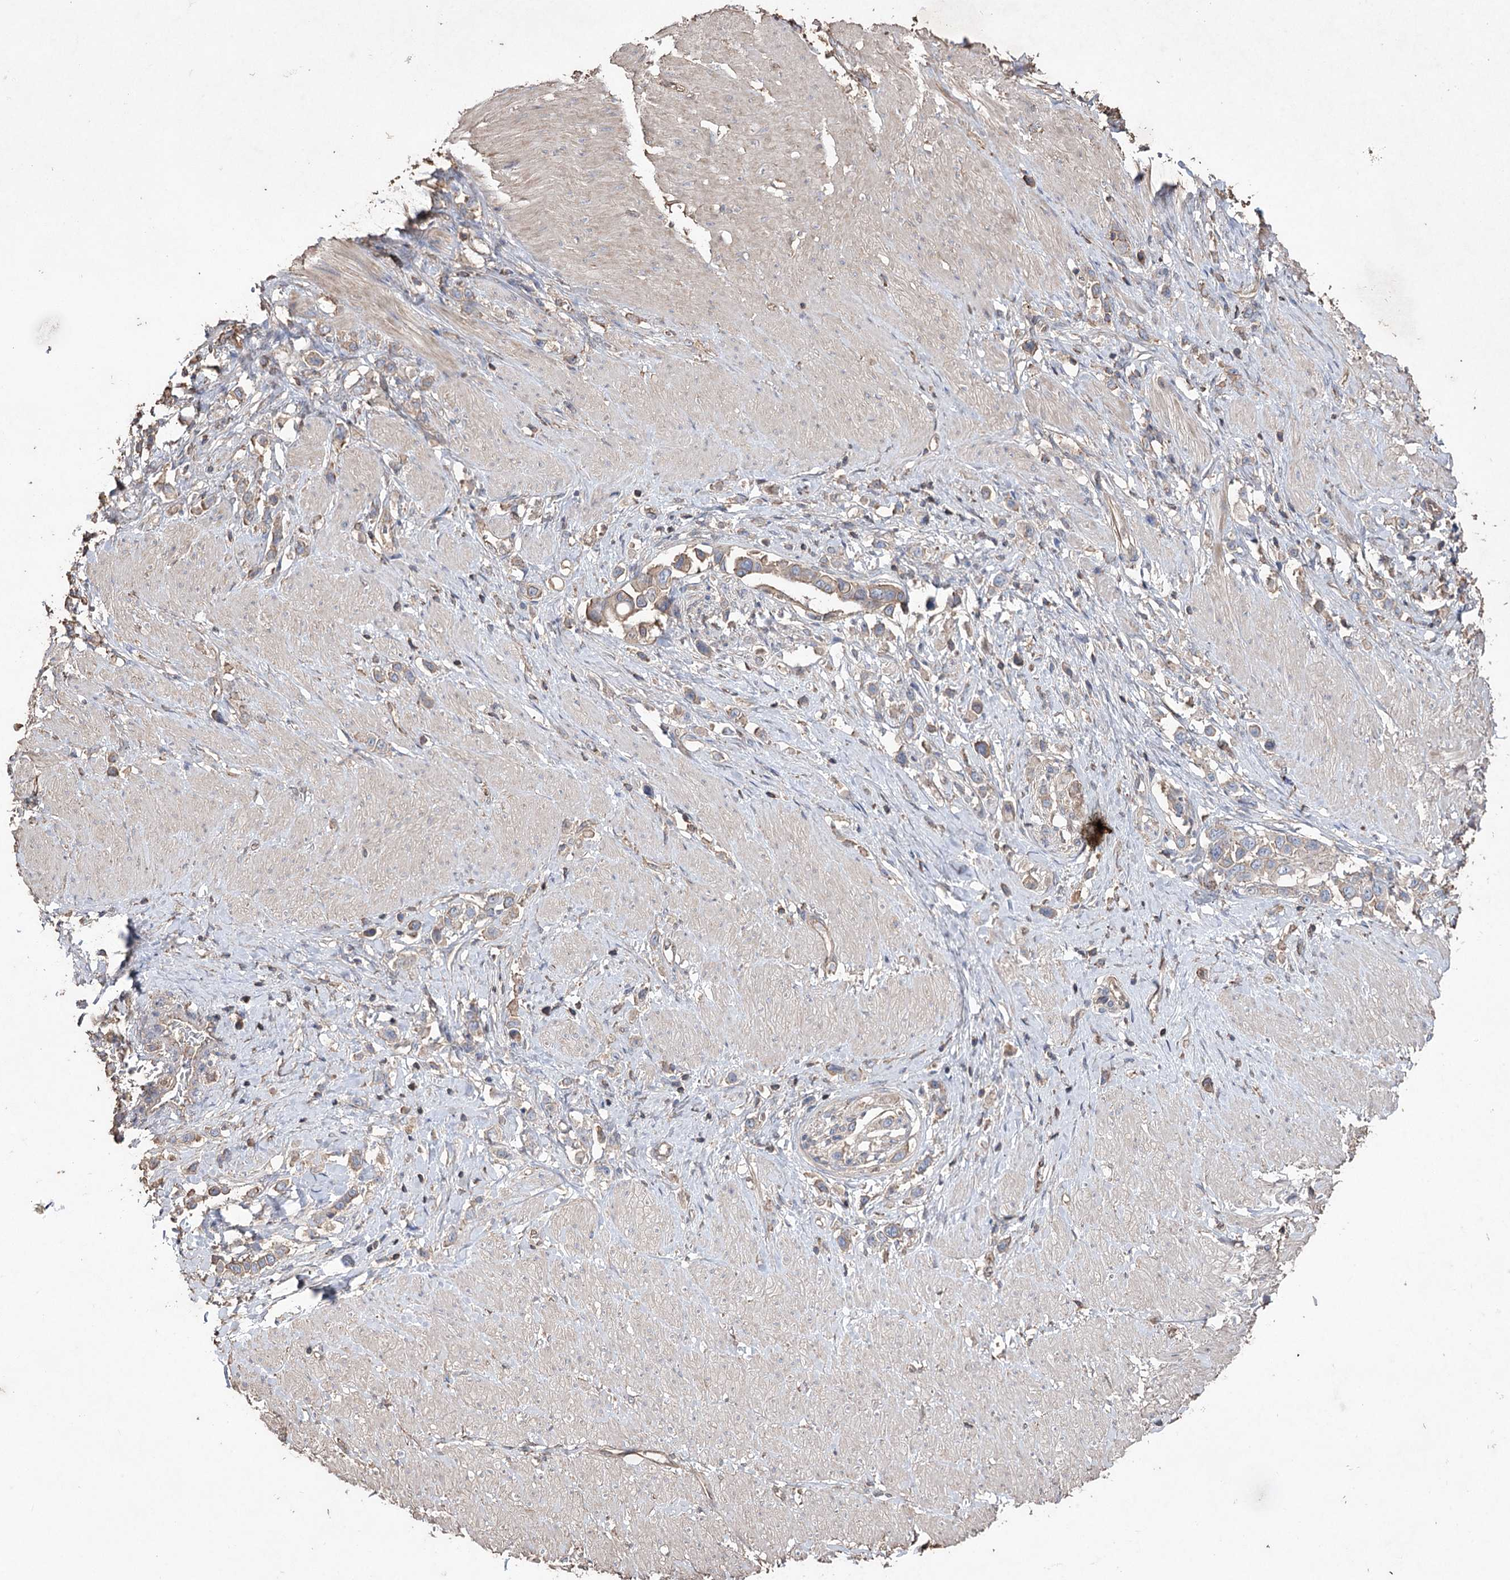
{"staining": {"intensity": "weak", "quantity": "25%-75%", "location": "cytoplasmic/membranous"}, "tissue": "stomach cancer", "cell_type": "Tumor cells", "image_type": "cancer", "snomed": [{"axis": "morphology", "description": "Normal tissue, NOS"}, {"axis": "morphology", "description": "Adenocarcinoma, NOS"}, {"axis": "topography", "description": "Stomach, upper"}, {"axis": "topography", "description": "Stomach"}], "caption": "Protein expression analysis of stomach cancer exhibits weak cytoplasmic/membranous staining in about 25%-75% of tumor cells.", "gene": "FAM13B", "patient": {"sex": "female", "age": 65}}